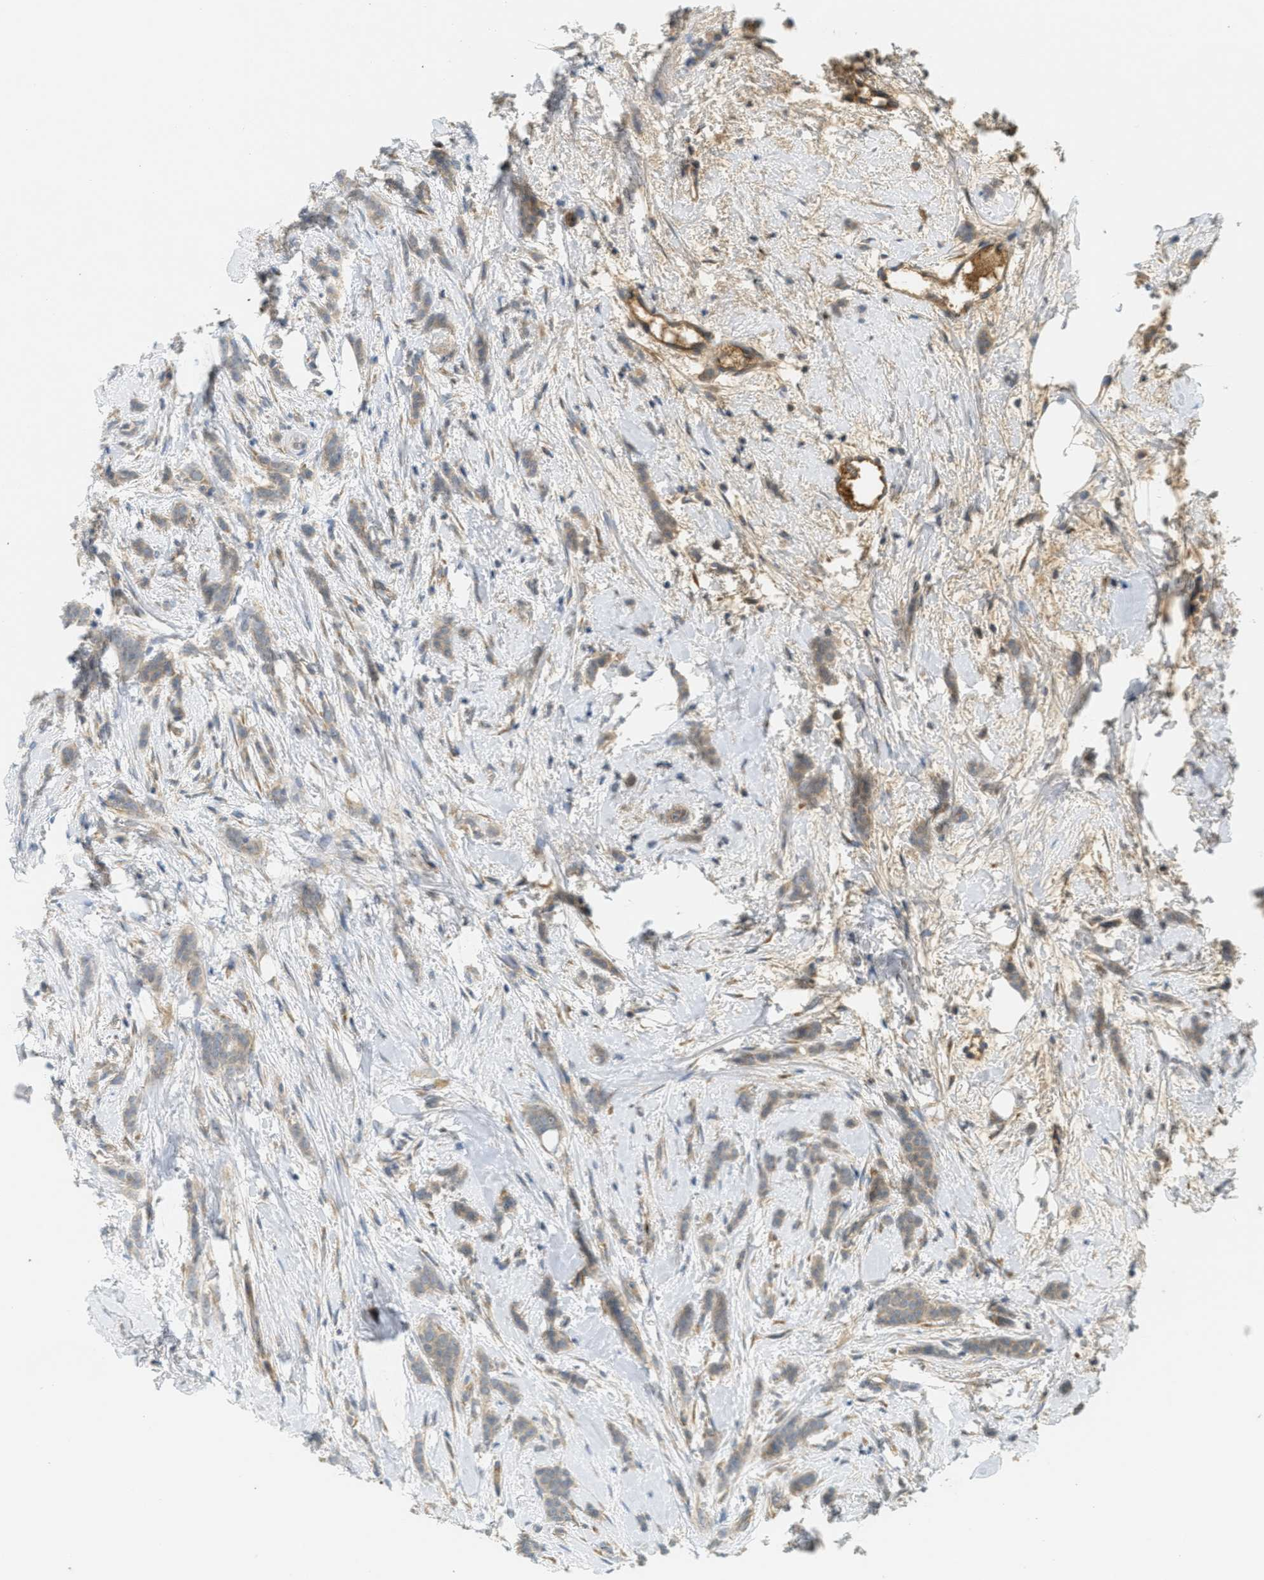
{"staining": {"intensity": "weak", "quantity": ">75%", "location": "cytoplasmic/membranous"}, "tissue": "breast cancer", "cell_type": "Tumor cells", "image_type": "cancer", "snomed": [{"axis": "morphology", "description": "Lobular carcinoma, in situ"}, {"axis": "morphology", "description": "Lobular carcinoma"}, {"axis": "topography", "description": "Breast"}], "caption": "This is an image of immunohistochemistry (IHC) staining of breast cancer (lobular carcinoma), which shows weak expression in the cytoplasmic/membranous of tumor cells.", "gene": "PROC", "patient": {"sex": "female", "age": 41}}